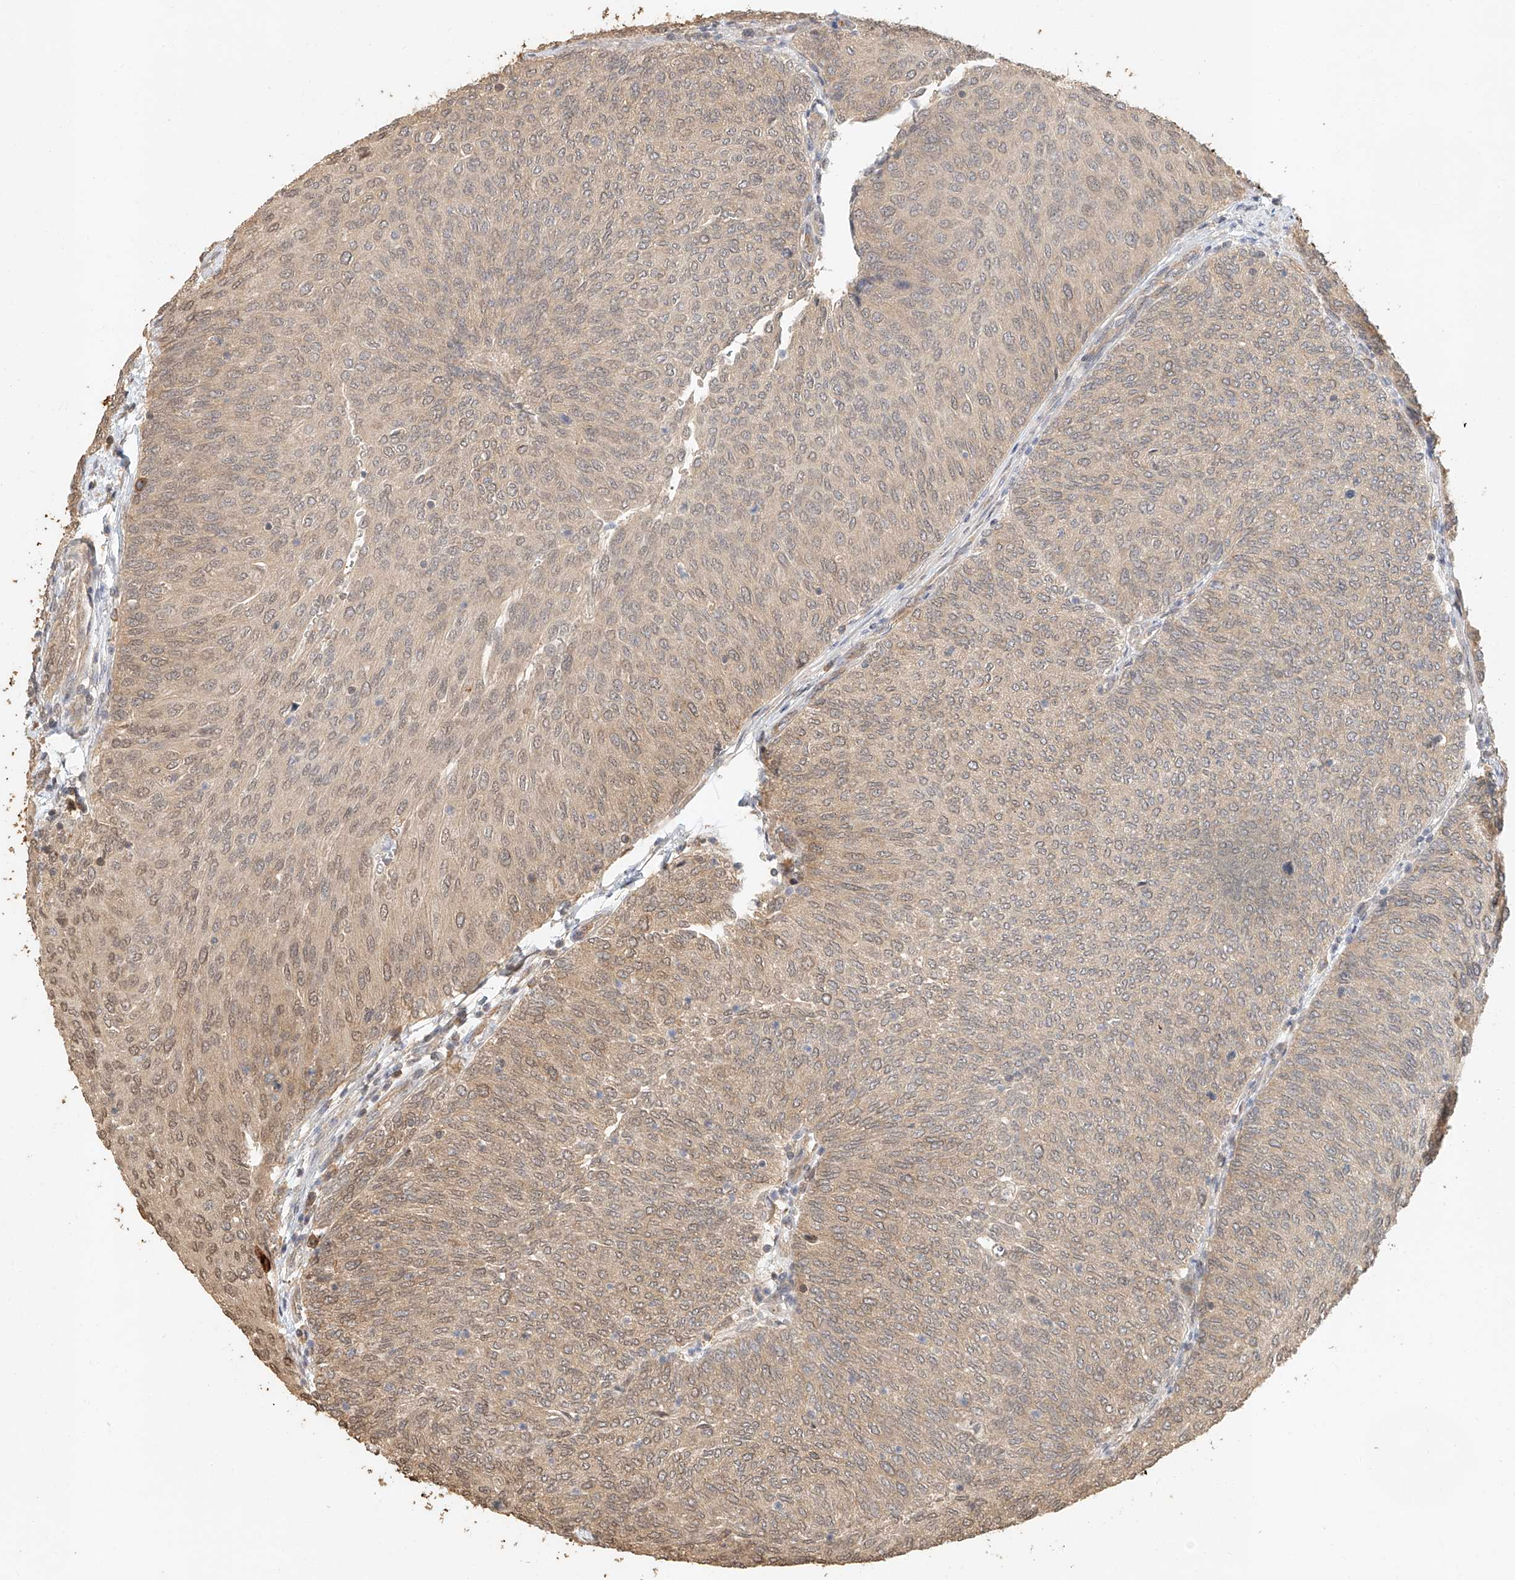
{"staining": {"intensity": "weak", "quantity": ">75%", "location": "cytoplasmic/membranous"}, "tissue": "urothelial cancer", "cell_type": "Tumor cells", "image_type": "cancer", "snomed": [{"axis": "morphology", "description": "Urothelial carcinoma, Low grade"}, {"axis": "topography", "description": "Urinary bladder"}], "caption": "High-power microscopy captured an immunohistochemistry (IHC) histopathology image of low-grade urothelial carcinoma, revealing weak cytoplasmic/membranous positivity in approximately >75% of tumor cells.", "gene": "NAP1L1", "patient": {"sex": "female", "age": 79}}